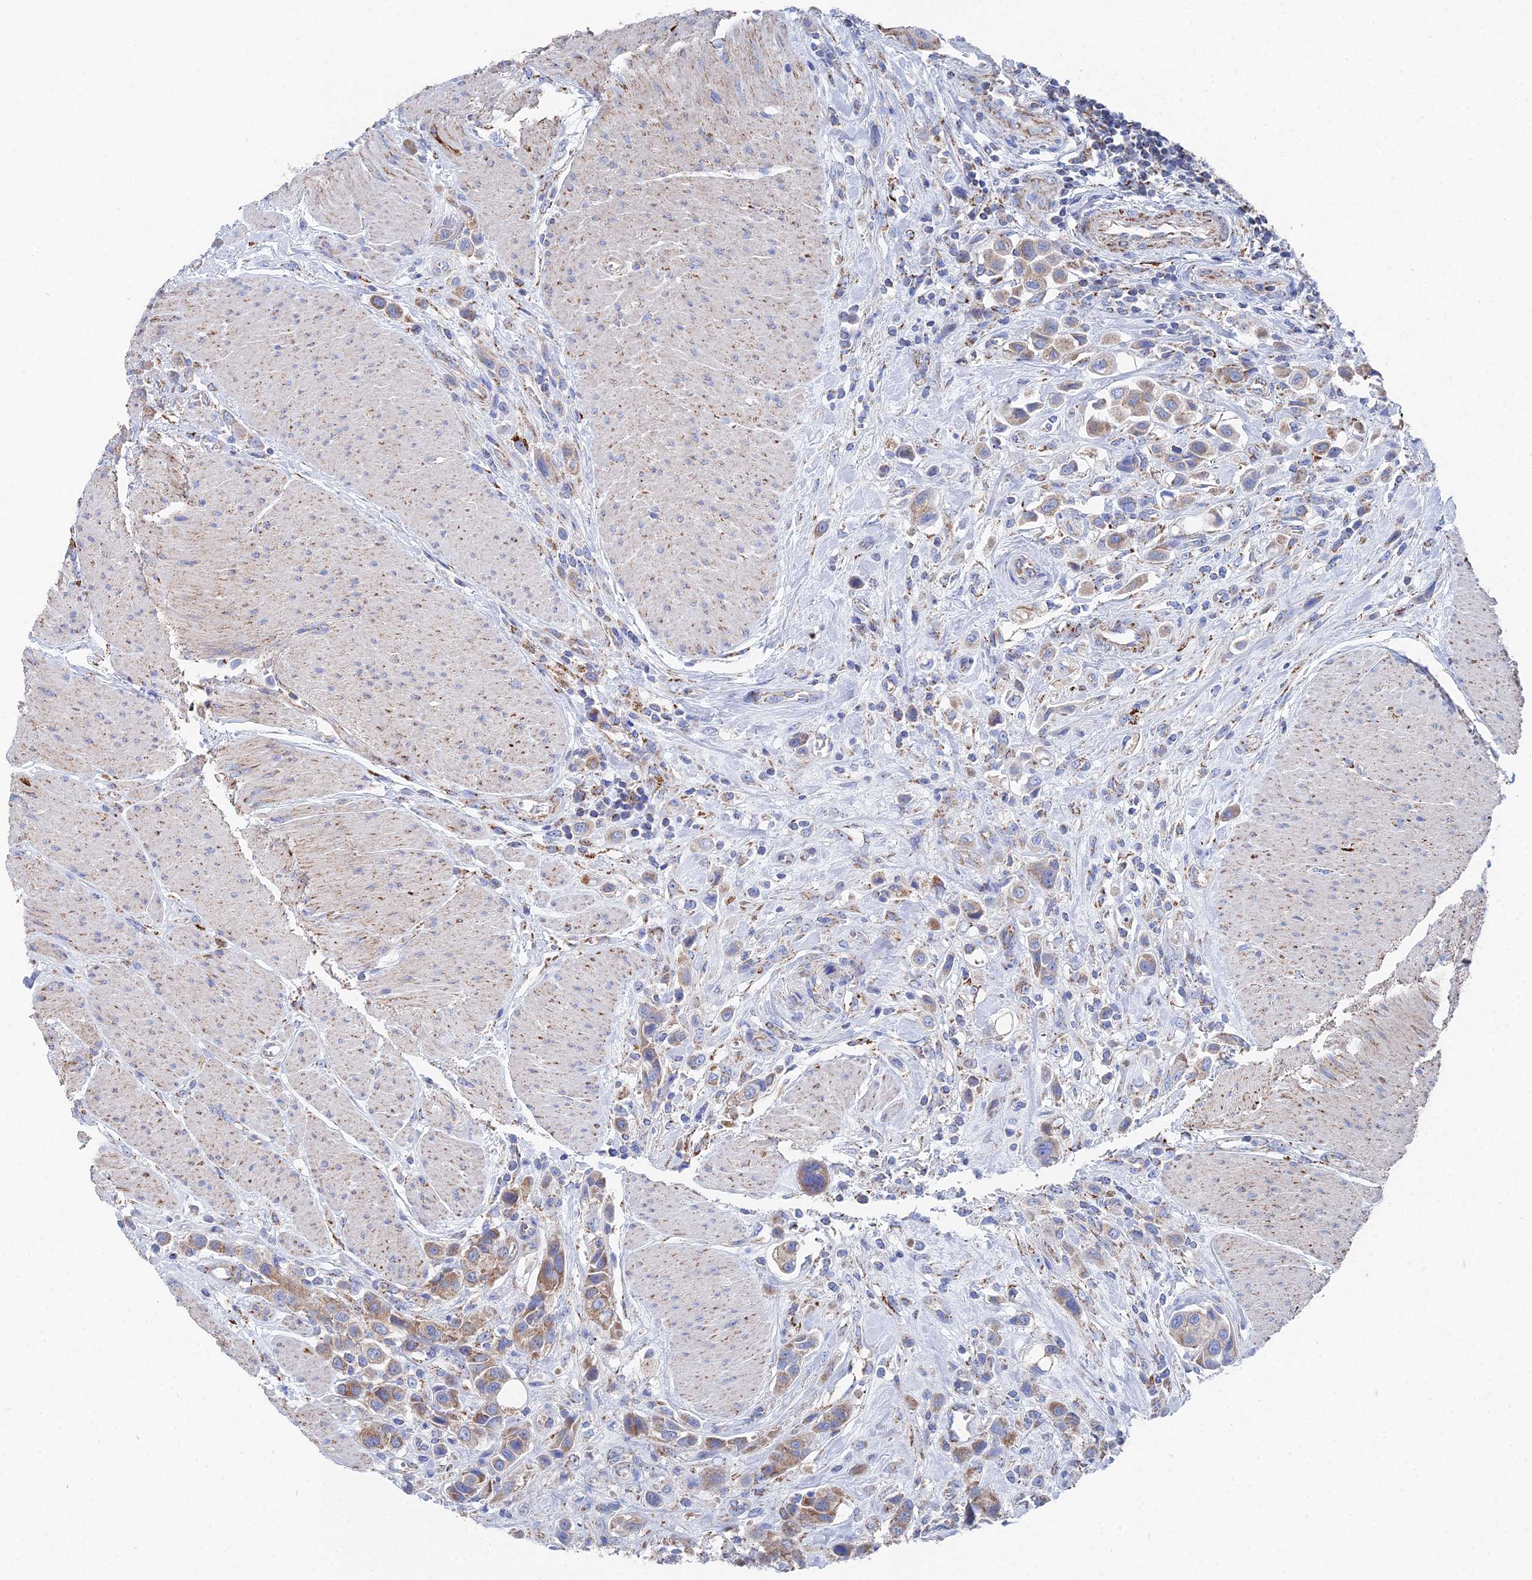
{"staining": {"intensity": "moderate", "quantity": ">75%", "location": "cytoplasmic/membranous"}, "tissue": "urothelial cancer", "cell_type": "Tumor cells", "image_type": "cancer", "snomed": [{"axis": "morphology", "description": "Urothelial carcinoma, High grade"}, {"axis": "topography", "description": "Urinary bladder"}], "caption": "Immunohistochemical staining of human urothelial cancer demonstrates moderate cytoplasmic/membranous protein positivity in about >75% of tumor cells.", "gene": "IFT80", "patient": {"sex": "male", "age": 50}}